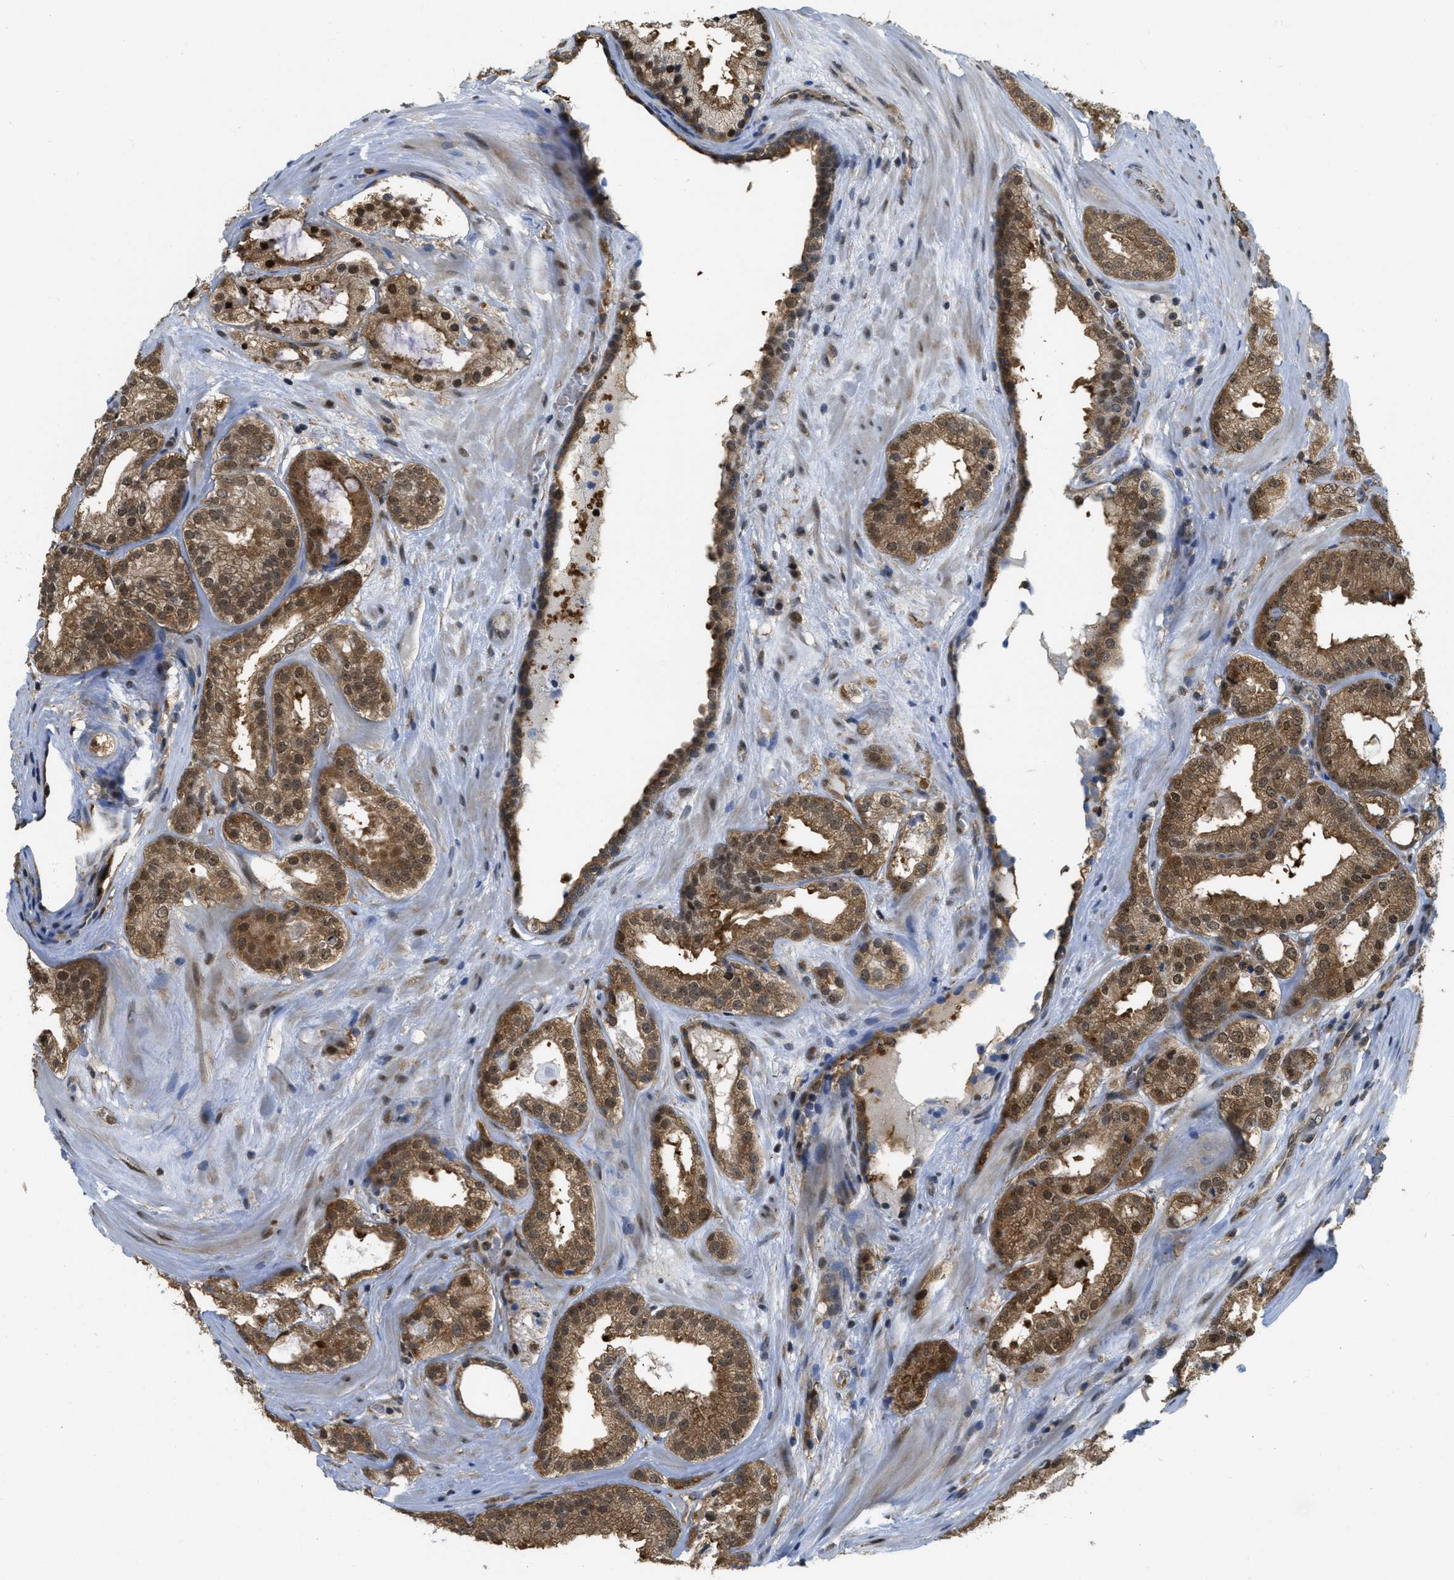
{"staining": {"intensity": "moderate", "quantity": ">75%", "location": "cytoplasmic/membranous,nuclear"}, "tissue": "prostate cancer", "cell_type": "Tumor cells", "image_type": "cancer", "snomed": [{"axis": "morphology", "description": "Adenocarcinoma, High grade"}, {"axis": "topography", "description": "Prostate"}], "caption": "An immunohistochemistry (IHC) photomicrograph of neoplastic tissue is shown. Protein staining in brown highlights moderate cytoplasmic/membranous and nuclear positivity in prostate cancer (adenocarcinoma (high-grade)) within tumor cells. The protein of interest is shown in brown color, while the nuclei are stained blue.", "gene": "PSMC5", "patient": {"sex": "male", "age": 65}}